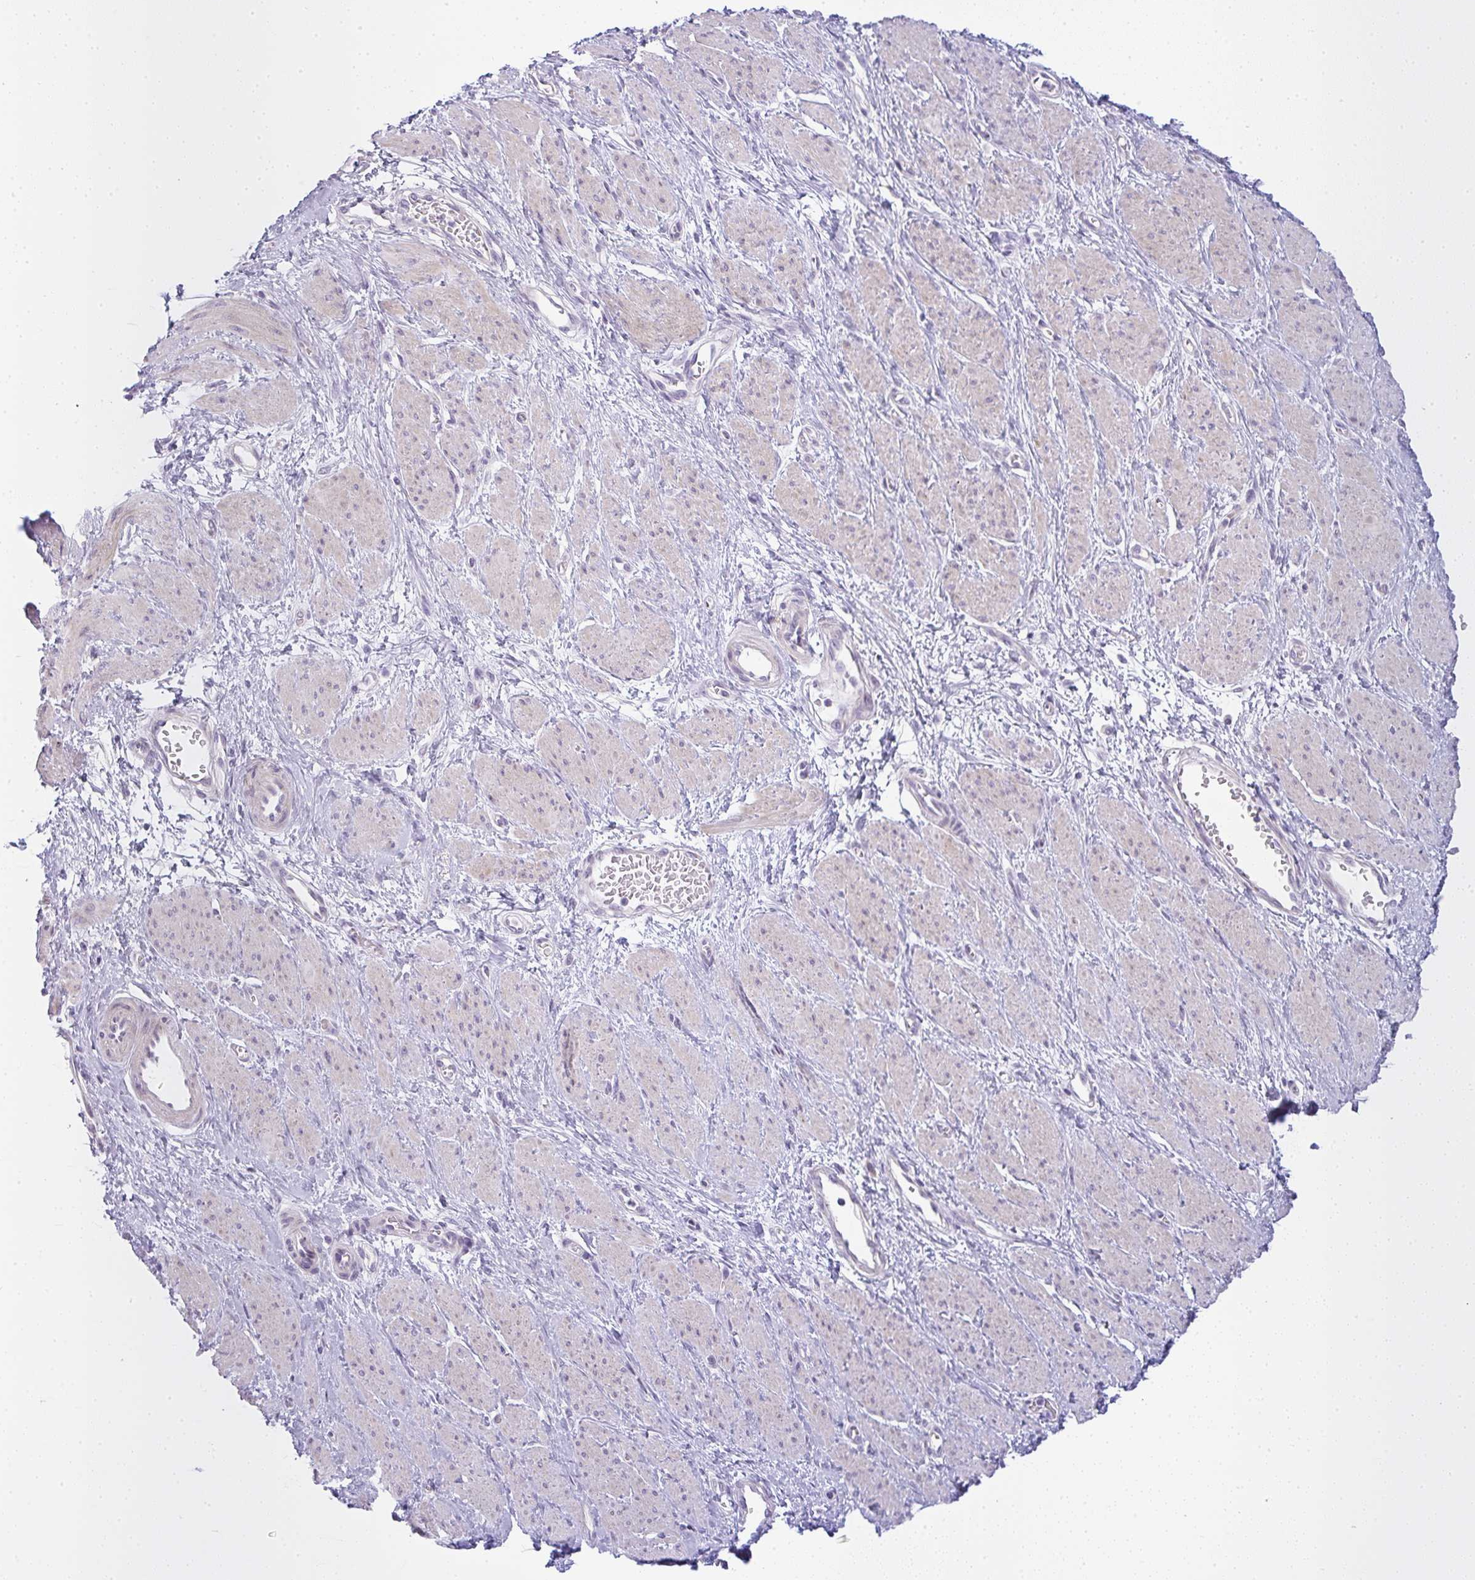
{"staining": {"intensity": "weak", "quantity": "<25%", "location": "cytoplasmic/membranous"}, "tissue": "smooth muscle", "cell_type": "Smooth muscle cells", "image_type": "normal", "snomed": [{"axis": "morphology", "description": "Normal tissue, NOS"}, {"axis": "topography", "description": "Smooth muscle"}, {"axis": "topography", "description": "Uterus"}], "caption": "There is no significant positivity in smooth muscle cells of smooth muscle. (DAB immunohistochemistry (IHC) with hematoxylin counter stain).", "gene": "SIRPB2", "patient": {"sex": "female", "age": 39}}